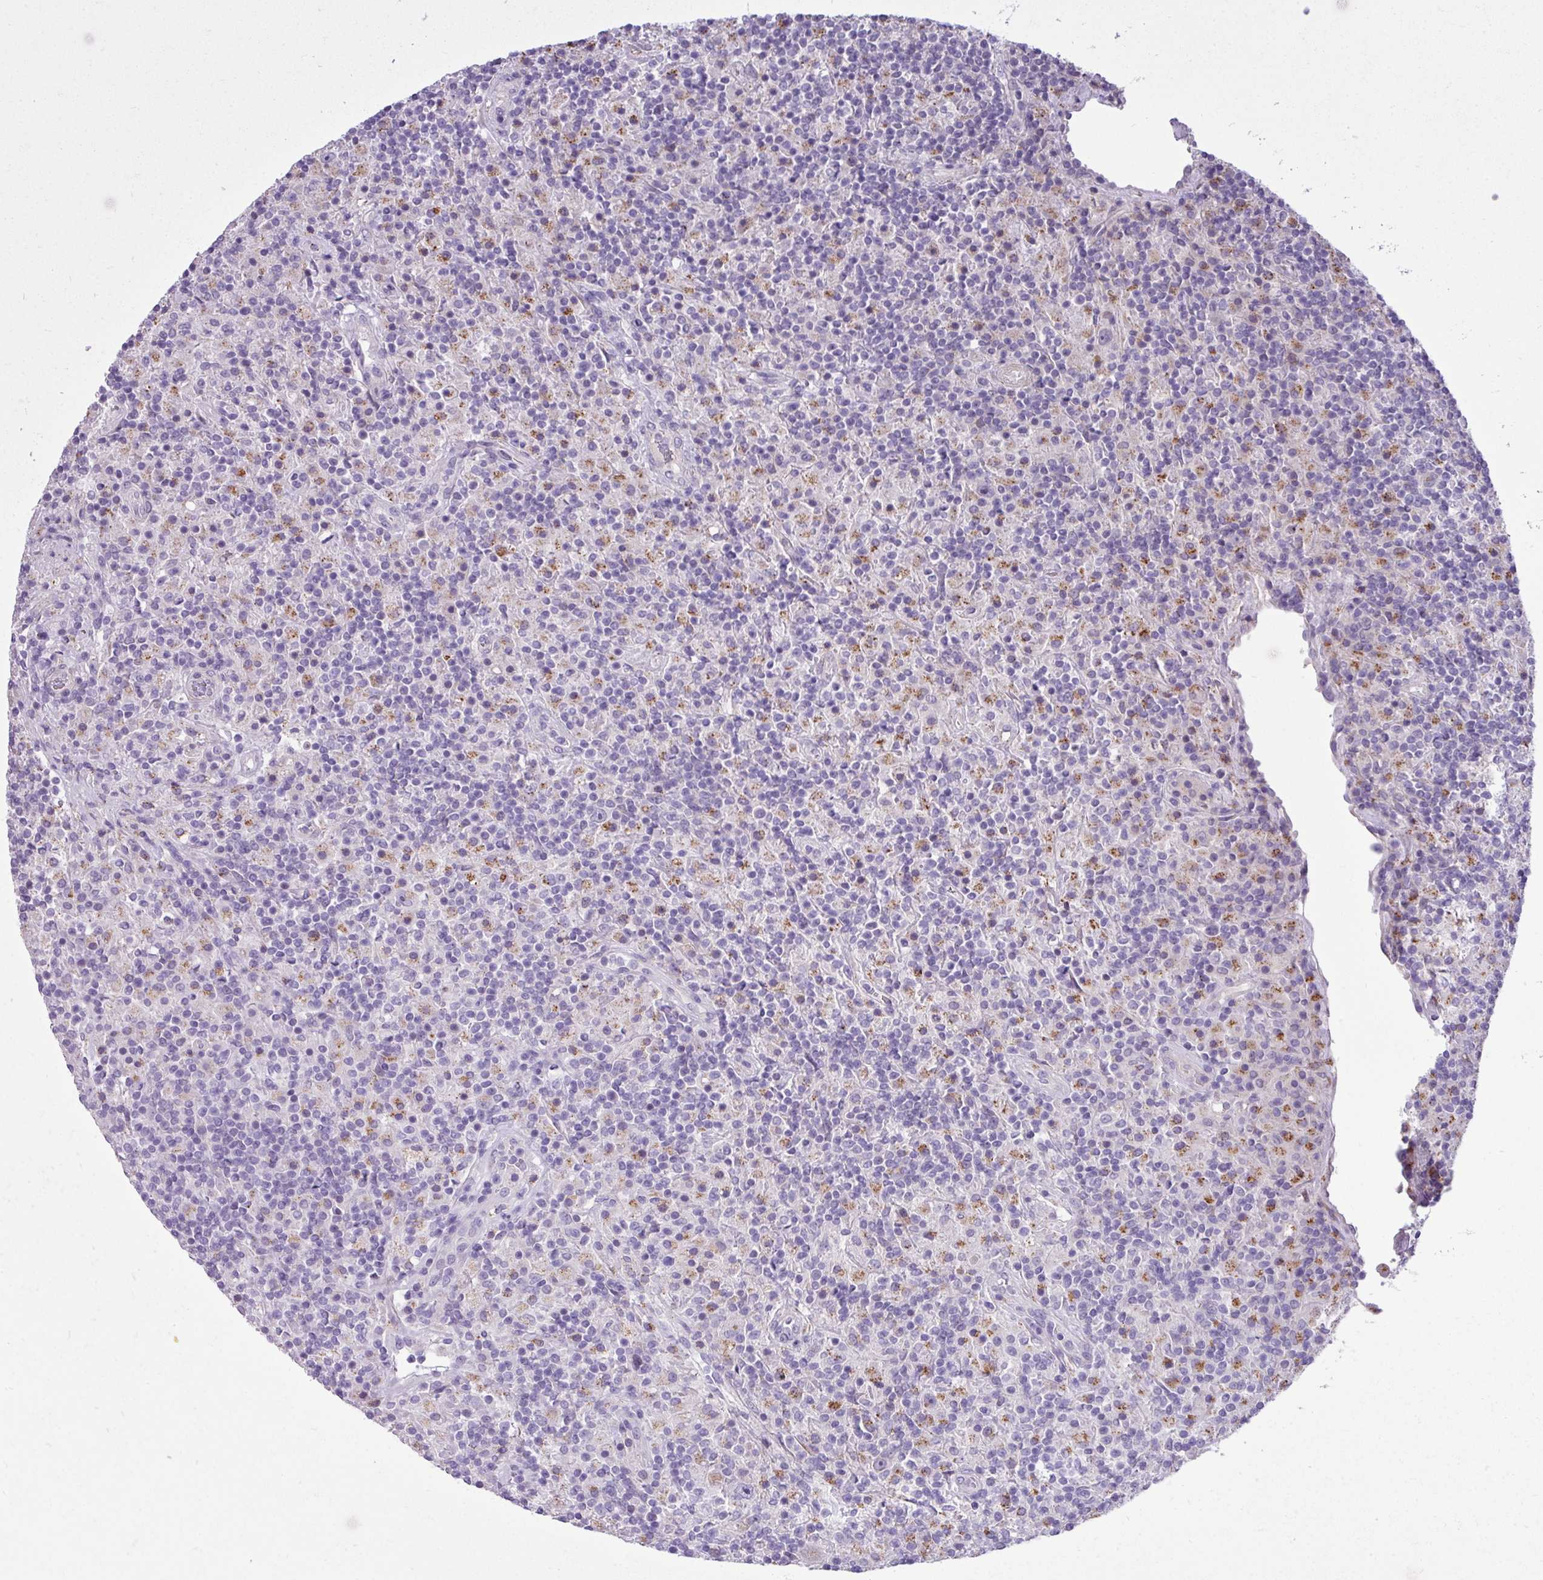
{"staining": {"intensity": "negative", "quantity": "none", "location": "none"}, "tissue": "lymphoma", "cell_type": "Tumor cells", "image_type": "cancer", "snomed": [{"axis": "morphology", "description": "Hodgkin's disease, NOS"}, {"axis": "topography", "description": "Lymph node"}], "caption": "Hodgkin's disease was stained to show a protein in brown. There is no significant staining in tumor cells.", "gene": "CD248", "patient": {"sex": "male", "age": 70}}